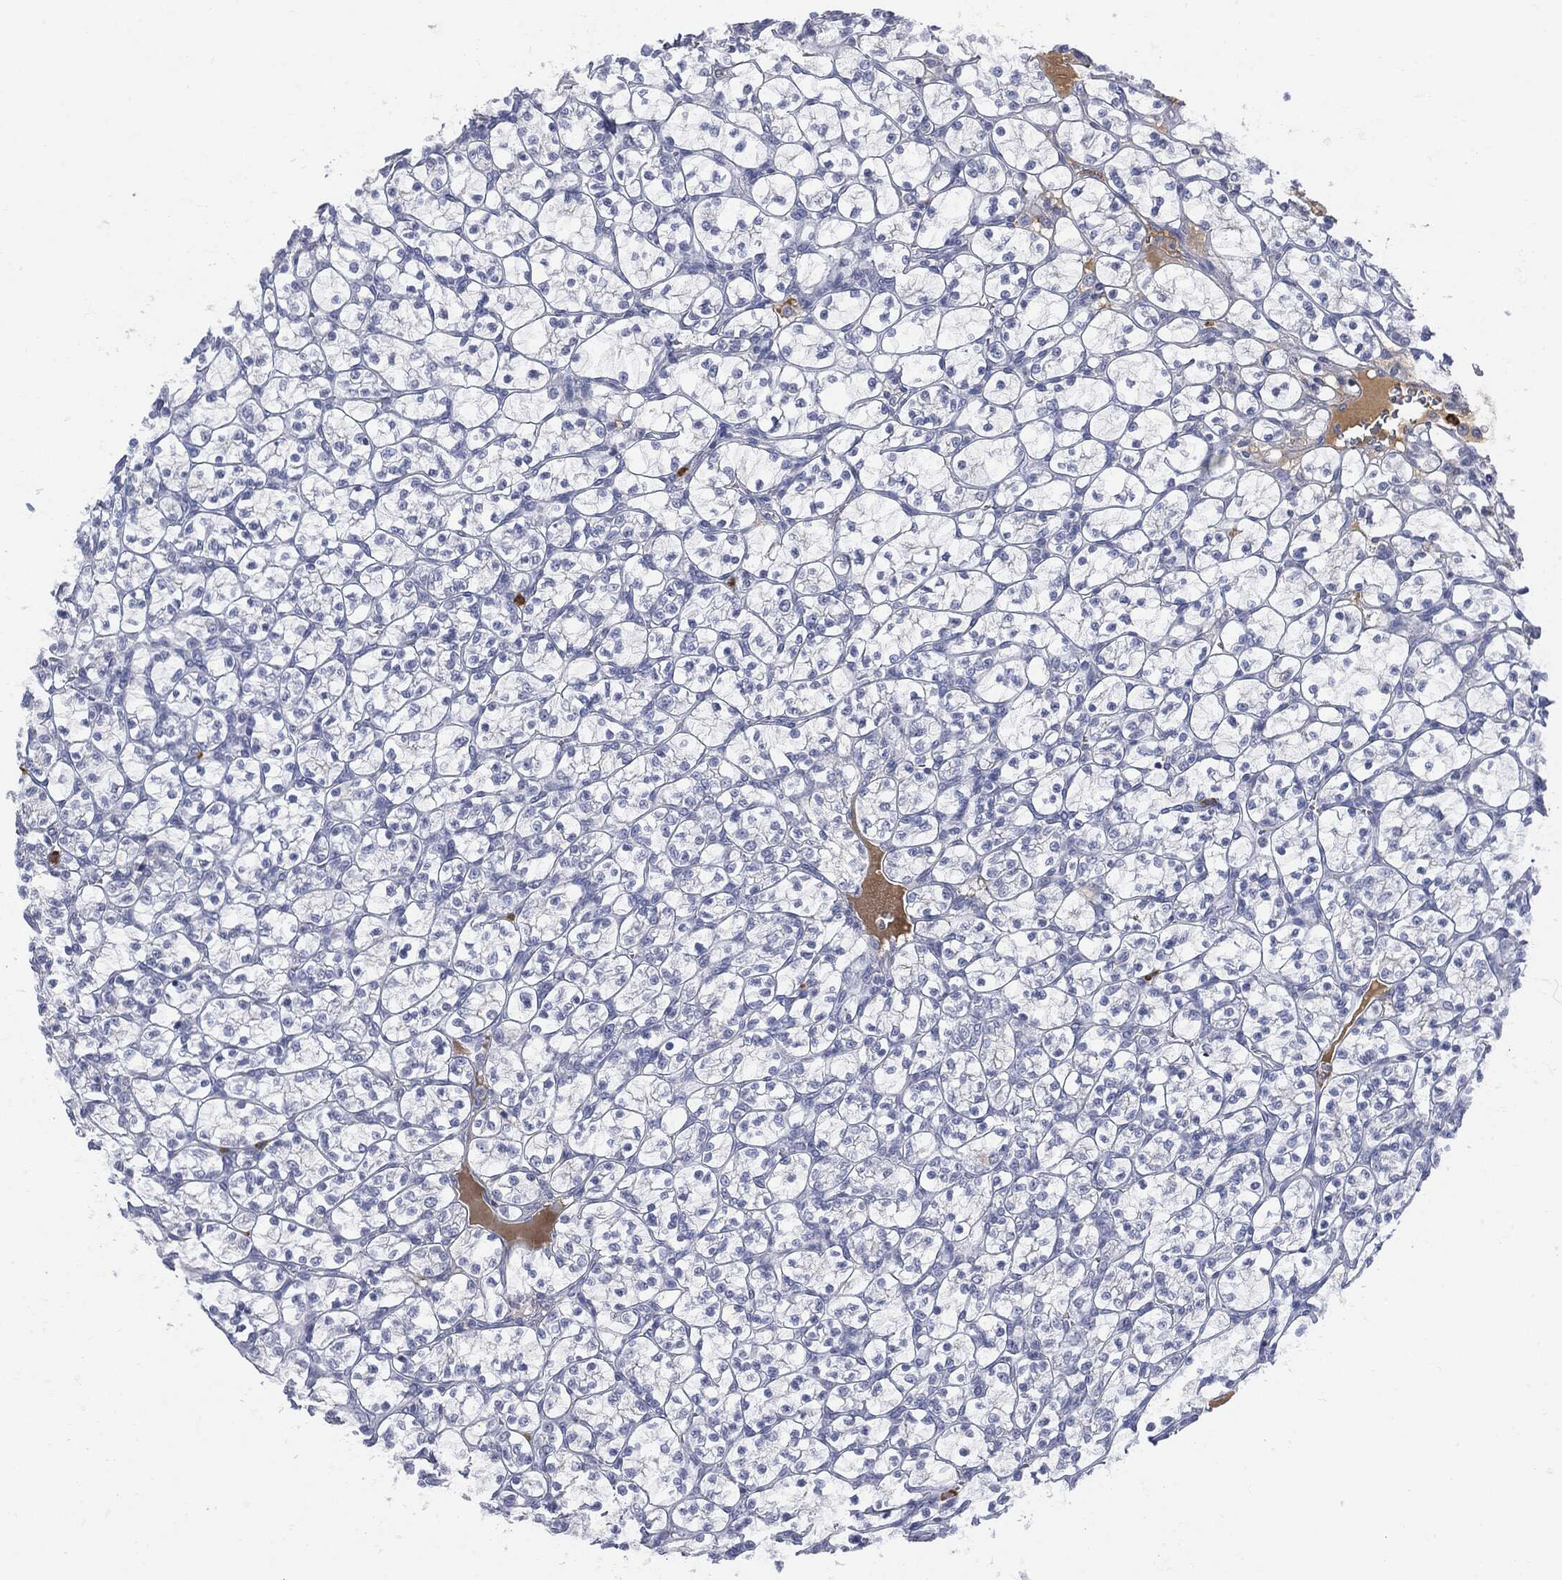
{"staining": {"intensity": "negative", "quantity": "none", "location": "none"}, "tissue": "renal cancer", "cell_type": "Tumor cells", "image_type": "cancer", "snomed": [{"axis": "morphology", "description": "Adenocarcinoma, NOS"}, {"axis": "topography", "description": "Kidney"}], "caption": "This is an IHC photomicrograph of renal cancer. There is no positivity in tumor cells.", "gene": "BTK", "patient": {"sex": "female", "age": 89}}